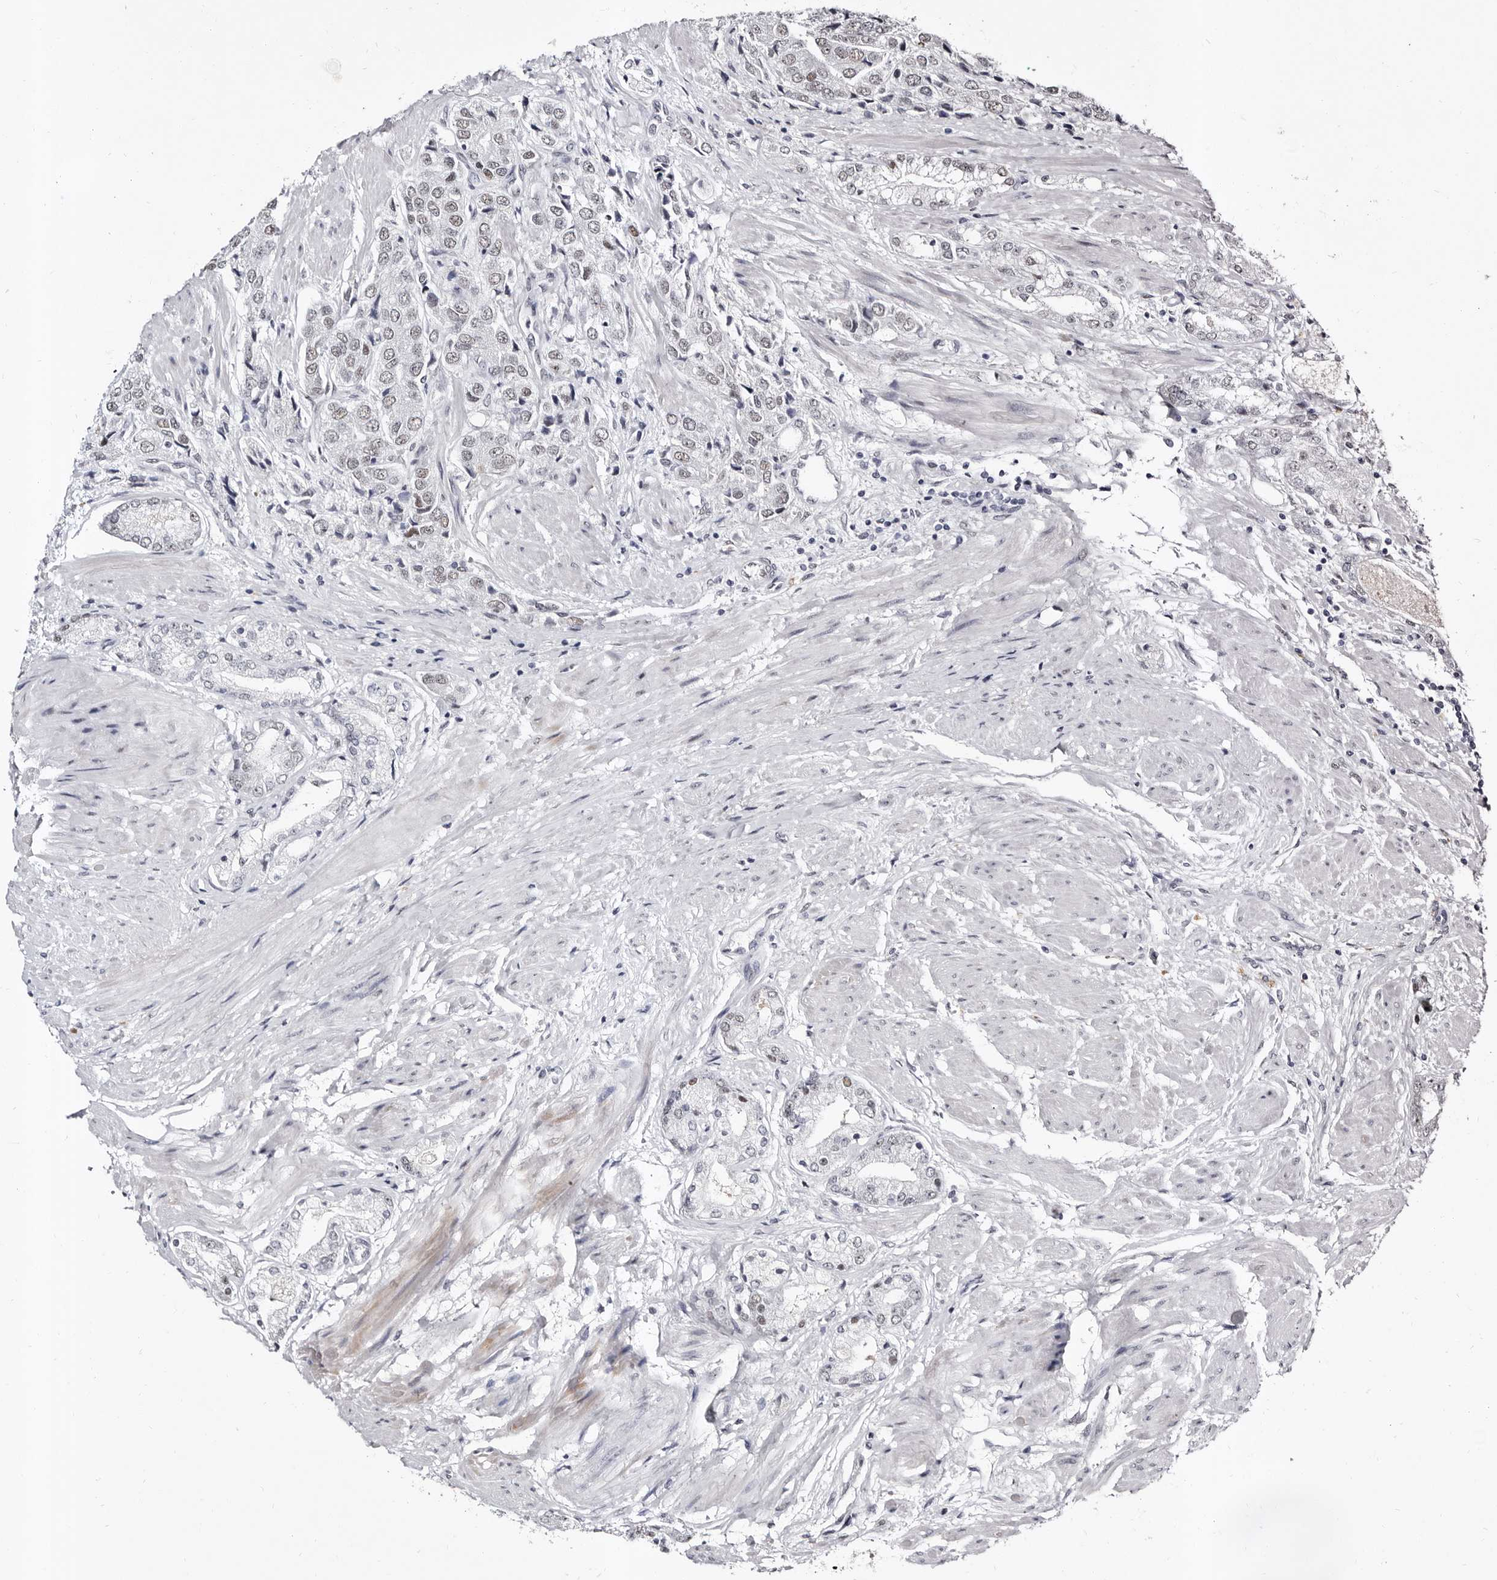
{"staining": {"intensity": "negative", "quantity": "none", "location": "none"}, "tissue": "prostate cancer", "cell_type": "Tumor cells", "image_type": "cancer", "snomed": [{"axis": "morphology", "description": "Adenocarcinoma, High grade"}, {"axis": "topography", "description": "Prostate"}], "caption": "Prostate high-grade adenocarcinoma was stained to show a protein in brown. There is no significant positivity in tumor cells.", "gene": "ZNF326", "patient": {"sex": "male", "age": 50}}